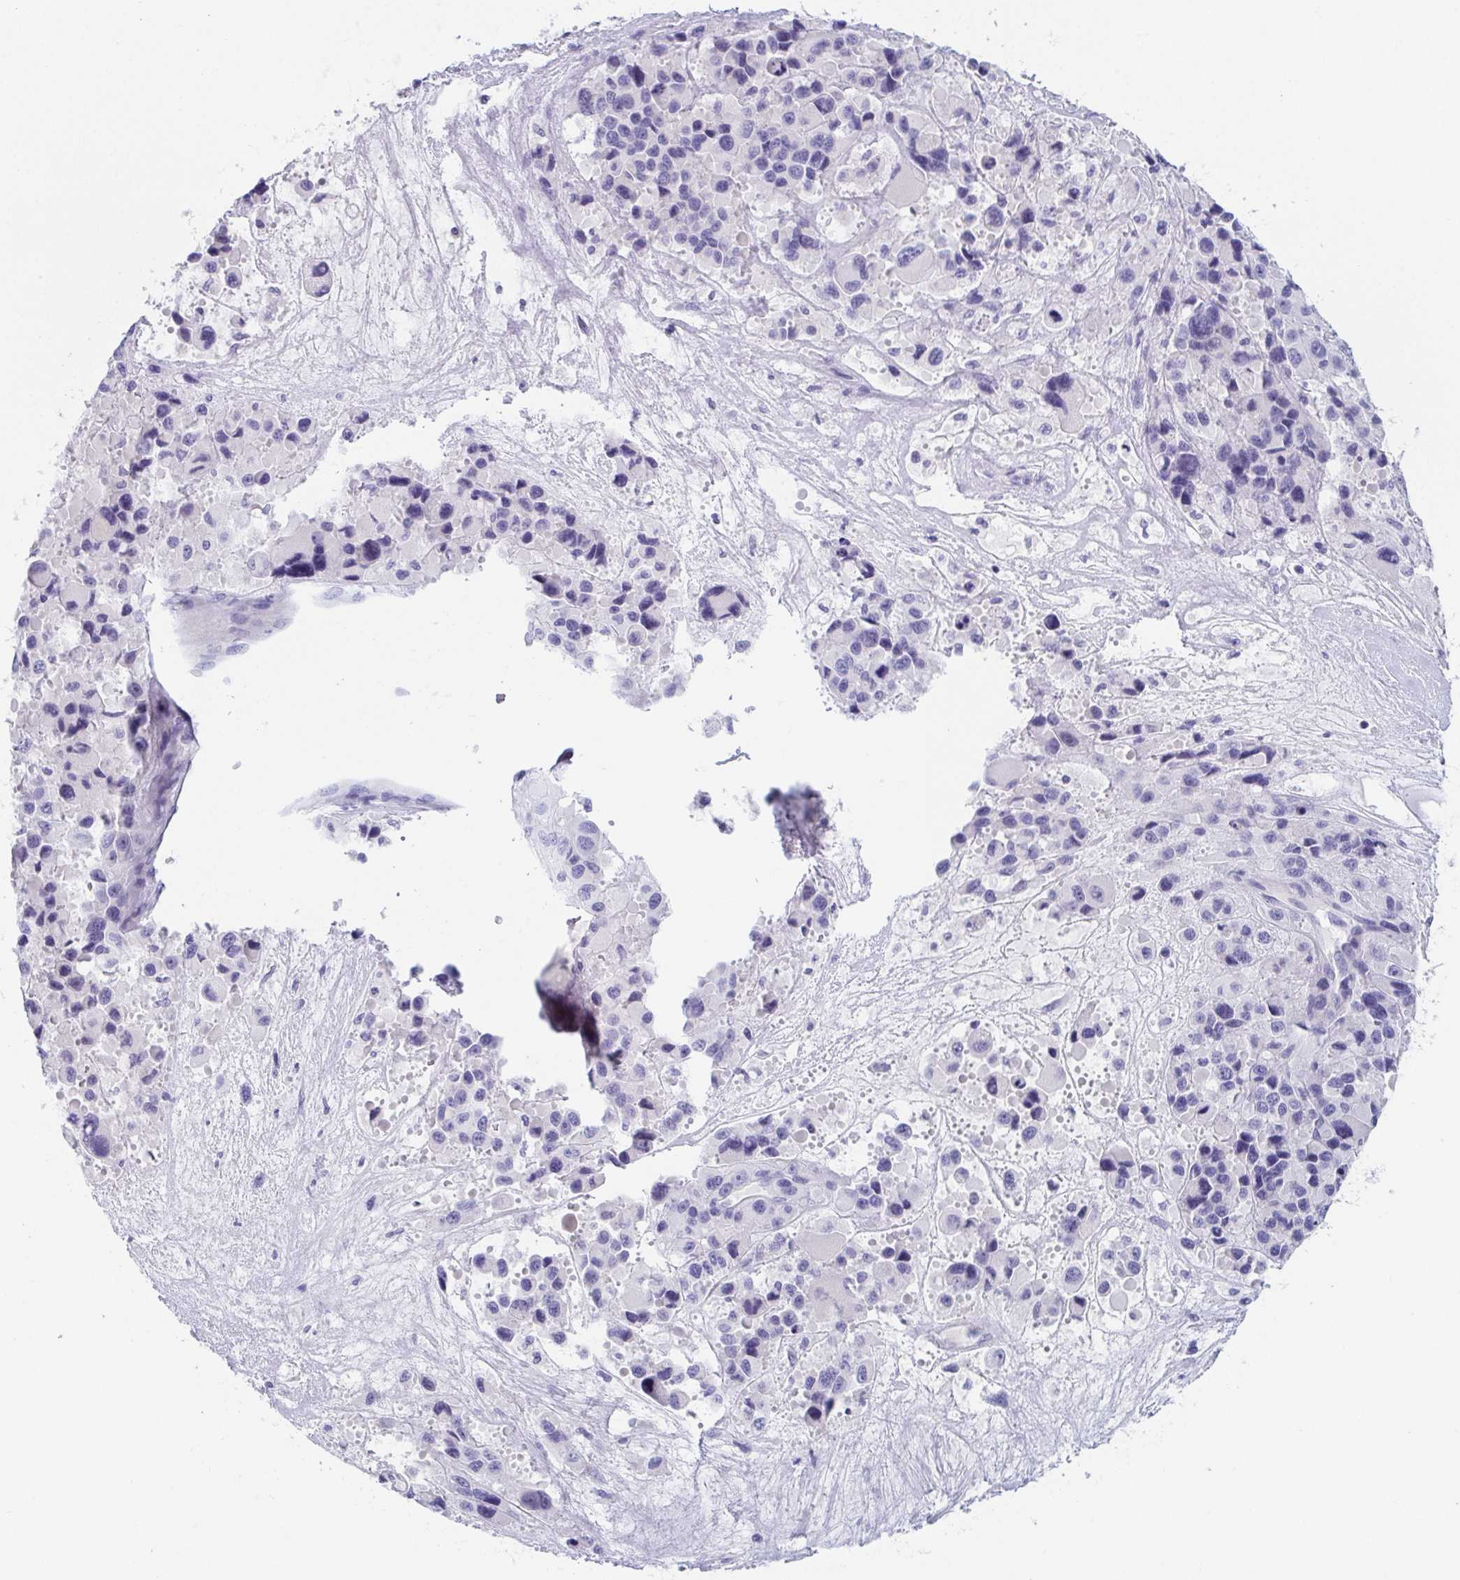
{"staining": {"intensity": "negative", "quantity": "none", "location": "none"}, "tissue": "melanoma", "cell_type": "Tumor cells", "image_type": "cancer", "snomed": [{"axis": "morphology", "description": "Malignant melanoma, Metastatic site"}, {"axis": "topography", "description": "Lymph node"}], "caption": "High power microscopy histopathology image of an immunohistochemistry photomicrograph of melanoma, revealing no significant positivity in tumor cells.", "gene": "PLA2G1B", "patient": {"sex": "female", "age": 65}}